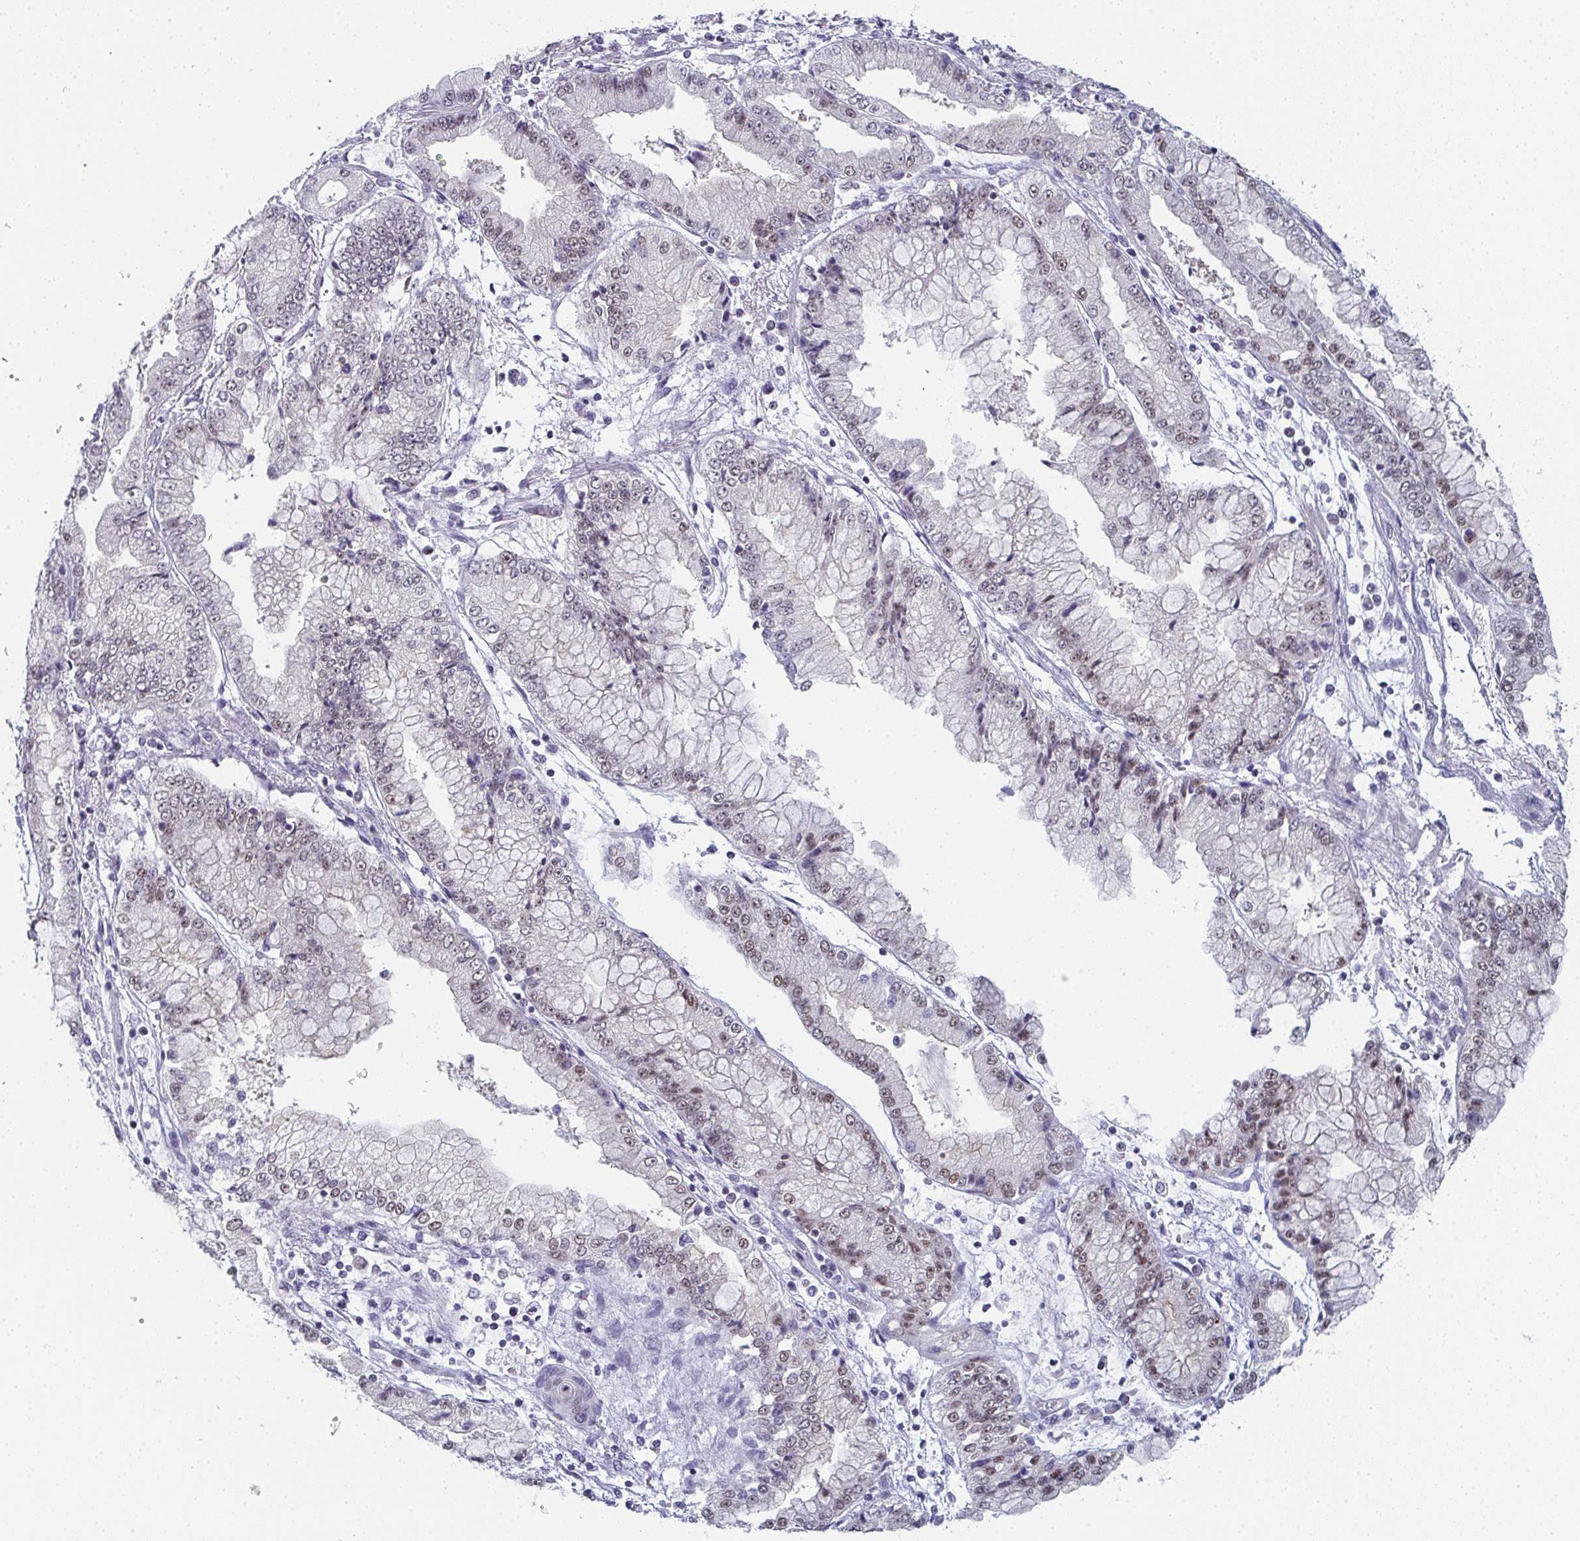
{"staining": {"intensity": "moderate", "quantity": "<25%", "location": "nuclear"}, "tissue": "stomach cancer", "cell_type": "Tumor cells", "image_type": "cancer", "snomed": [{"axis": "morphology", "description": "Adenocarcinoma, NOS"}, {"axis": "topography", "description": "Stomach, upper"}], "caption": "Moderate nuclear staining for a protein is seen in approximately <25% of tumor cells of stomach adenocarcinoma using immunohistochemistry (IHC).", "gene": "PYCR3", "patient": {"sex": "female", "age": 74}}